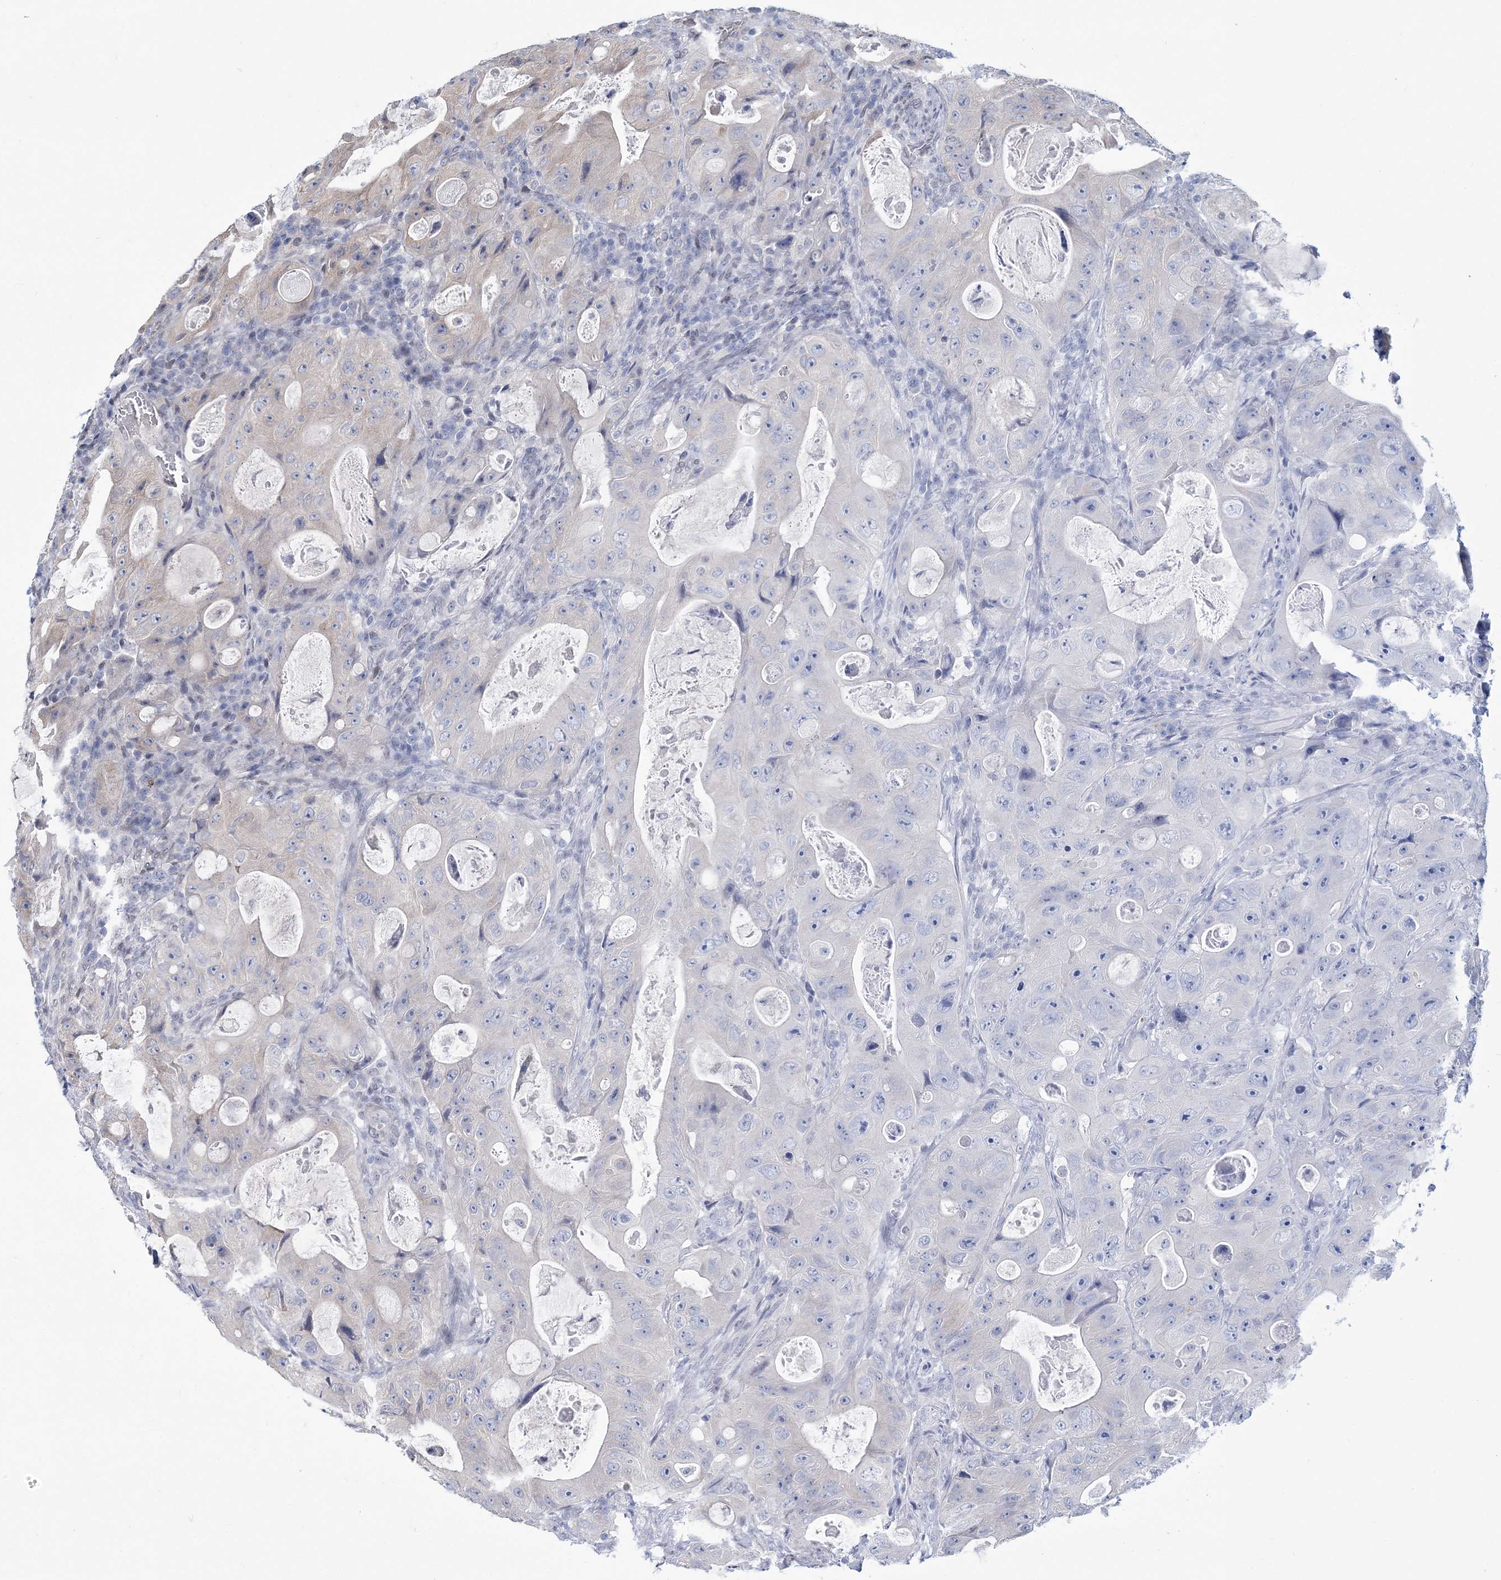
{"staining": {"intensity": "negative", "quantity": "none", "location": "none"}, "tissue": "colorectal cancer", "cell_type": "Tumor cells", "image_type": "cancer", "snomed": [{"axis": "morphology", "description": "Adenocarcinoma, NOS"}, {"axis": "topography", "description": "Colon"}], "caption": "IHC histopathology image of neoplastic tissue: human colorectal adenocarcinoma stained with DAB (3,3'-diaminobenzidine) demonstrates no significant protein expression in tumor cells.", "gene": "DNAJC27", "patient": {"sex": "female", "age": 46}}